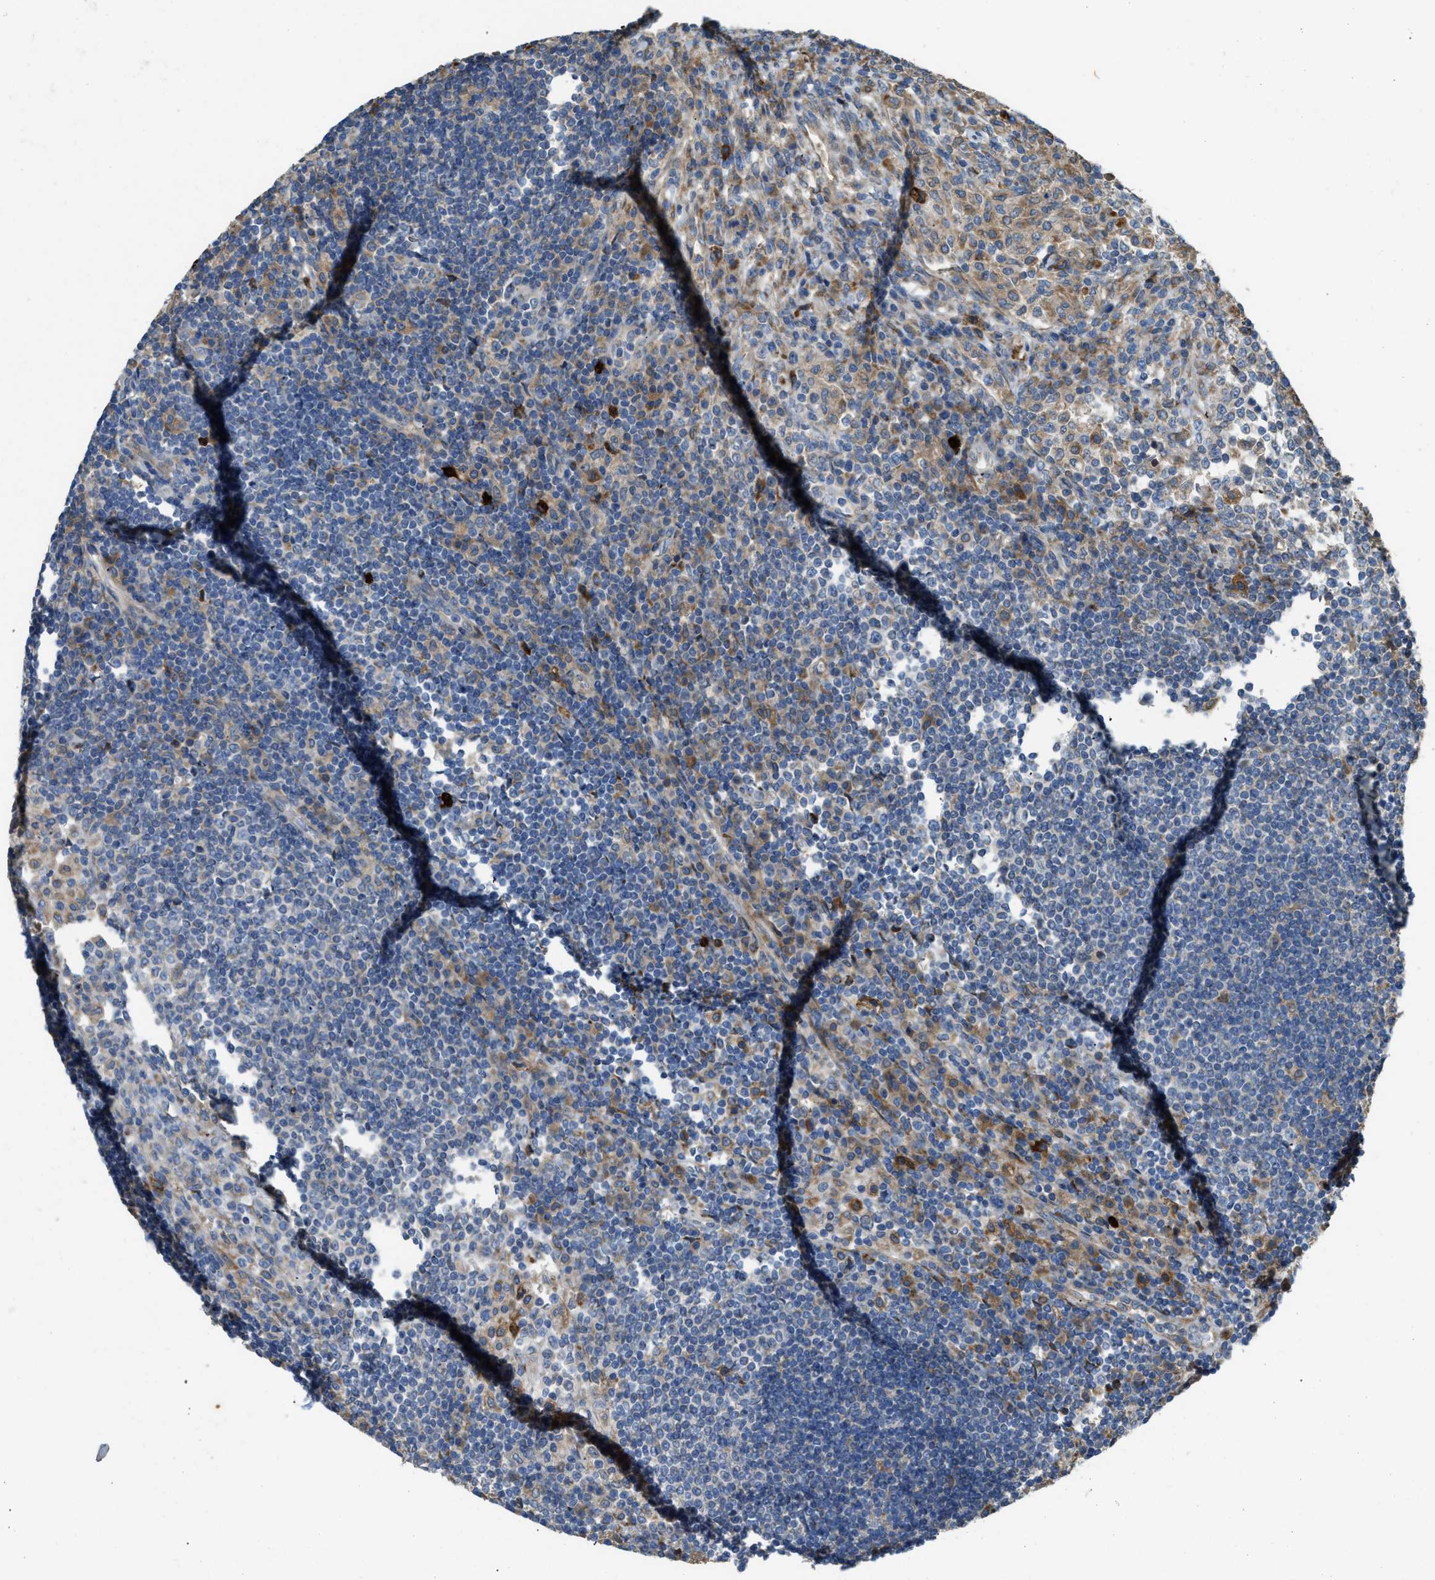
{"staining": {"intensity": "moderate", "quantity": "<25%", "location": "cytoplasmic/membranous"}, "tissue": "lymph node", "cell_type": "Non-germinal center cells", "image_type": "normal", "snomed": [{"axis": "morphology", "description": "Normal tissue, NOS"}, {"axis": "topography", "description": "Lymph node"}], "caption": "This is a photomicrograph of immunohistochemistry staining of unremarkable lymph node, which shows moderate expression in the cytoplasmic/membranous of non-germinal center cells.", "gene": "TMEM68", "patient": {"sex": "female", "age": 53}}